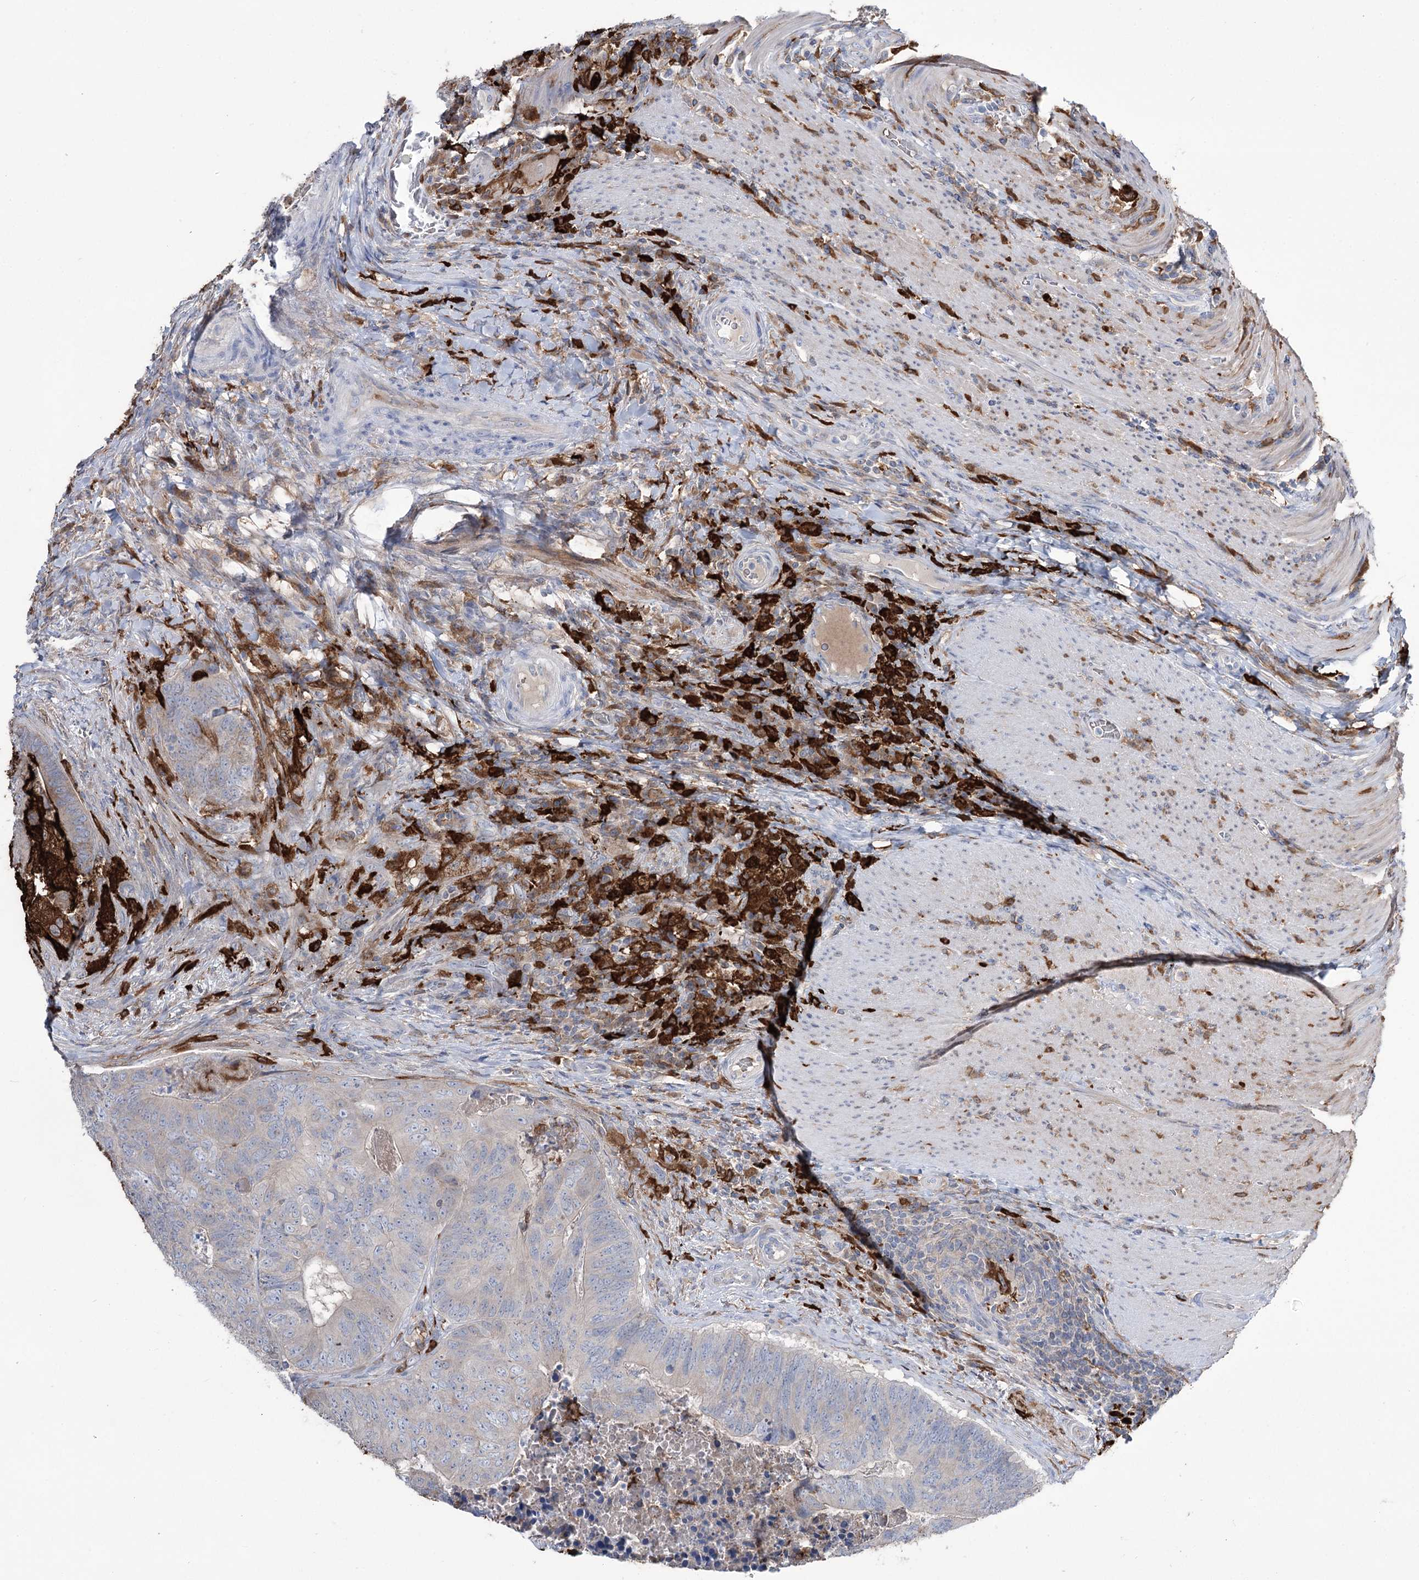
{"staining": {"intensity": "weak", "quantity": "<25%", "location": "cytoplasmic/membranous"}, "tissue": "colorectal cancer", "cell_type": "Tumor cells", "image_type": "cancer", "snomed": [{"axis": "morphology", "description": "Adenocarcinoma, NOS"}, {"axis": "topography", "description": "Colon"}], "caption": "High power microscopy histopathology image of an IHC histopathology image of adenocarcinoma (colorectal), revealing no significant positivity in tumor cells.", "gene": "ZNF622", "patient": {"sex": "female", "age": 67}}